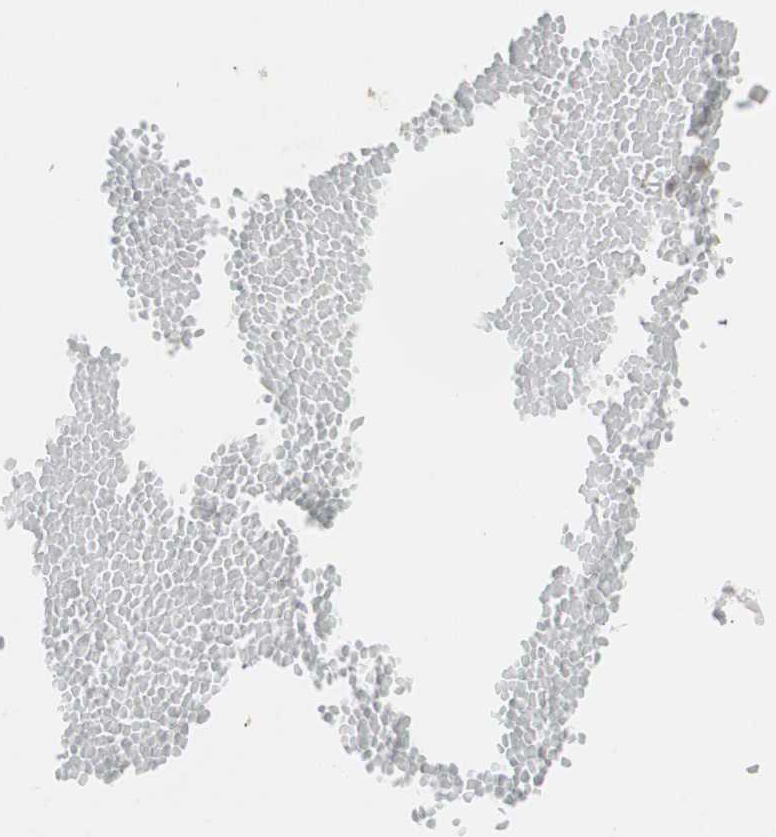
{"staining": {"intensity": "negative", "quantity": "none", "location": "none"}, "tissue": "adipose tissue", "cell_type": "Adipocytes", "image_type": "normal", "snomed": [{"axis": "morphology", "description": "Normal tissue, NOS"}, {"axis": "topography", "description": "Soft tissue"}, {"axis": "topography", "description": "Vascular tissue"}], "caption": "Immunohistochemistry of normal adipose tissue shows no staining in adipocytes. The staining is performed using DAB (3,3'-diaminobenzidine) brown chromogen with nuclei counter-stained in using hematoxylin.", "gene": "MAP4K4", "patient": {"sex": "female", "age": 35}}